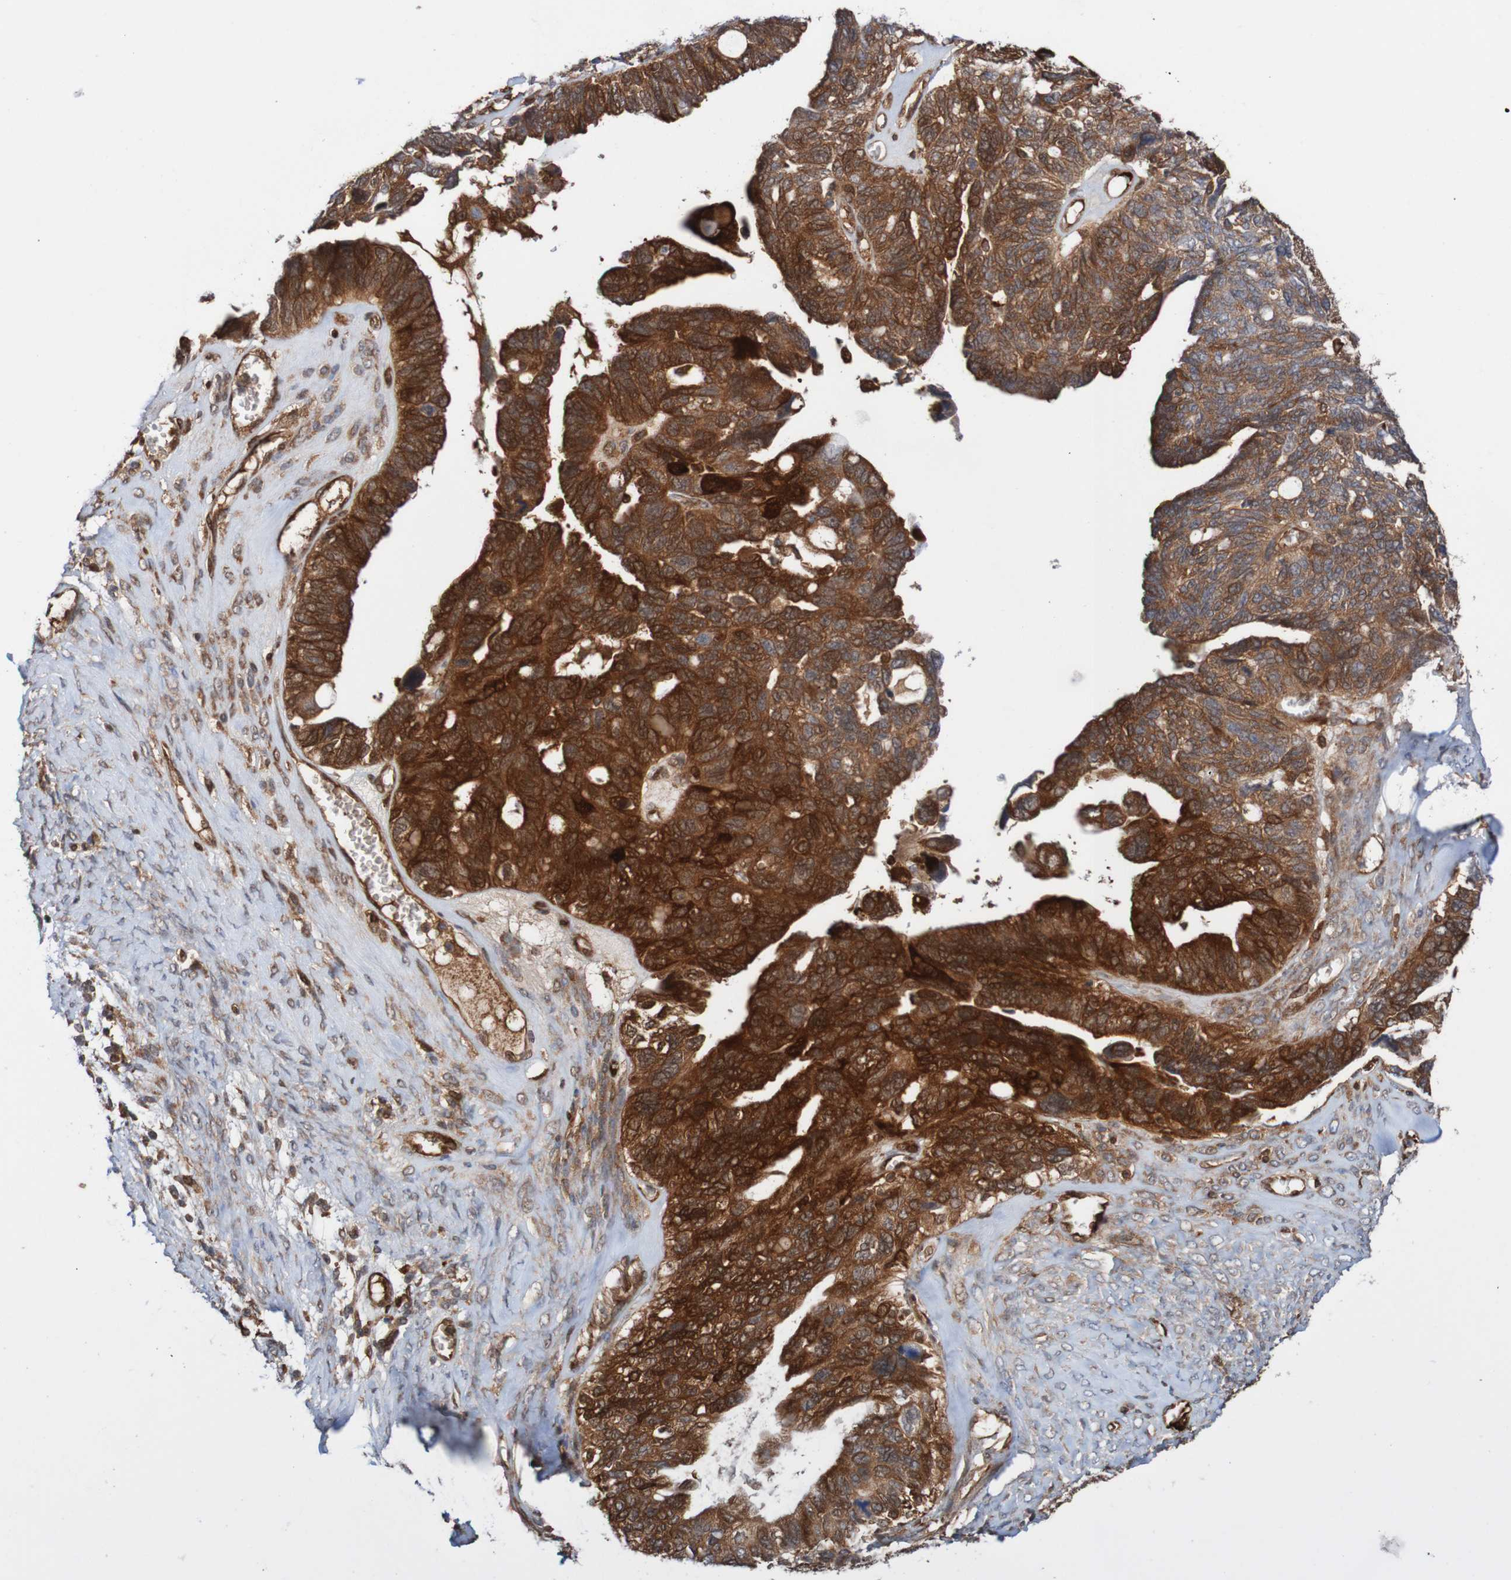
{"staining": {"intensity": "strong", "quantity": ">75%", "location": "cytoplasmic/membranous"}, "tissue": "ovarian cancer", "cell_type": "Tumor cells", "image_type": "cancer", "snomed": [{"axis": "morphology", "description": "Cystadenocarcinoma, serous, NOS"}, {"axis": "topography", "description": "Ovary"}], "caption": "Immunohistochemical staining of human ovarian serous cystadenocarcinoma shows strong cytoplasmic/membranous protein positivity in about >75% of tumor cells.", "gene": "RIGI", "patient": {"sex": "female", "age": 79}}